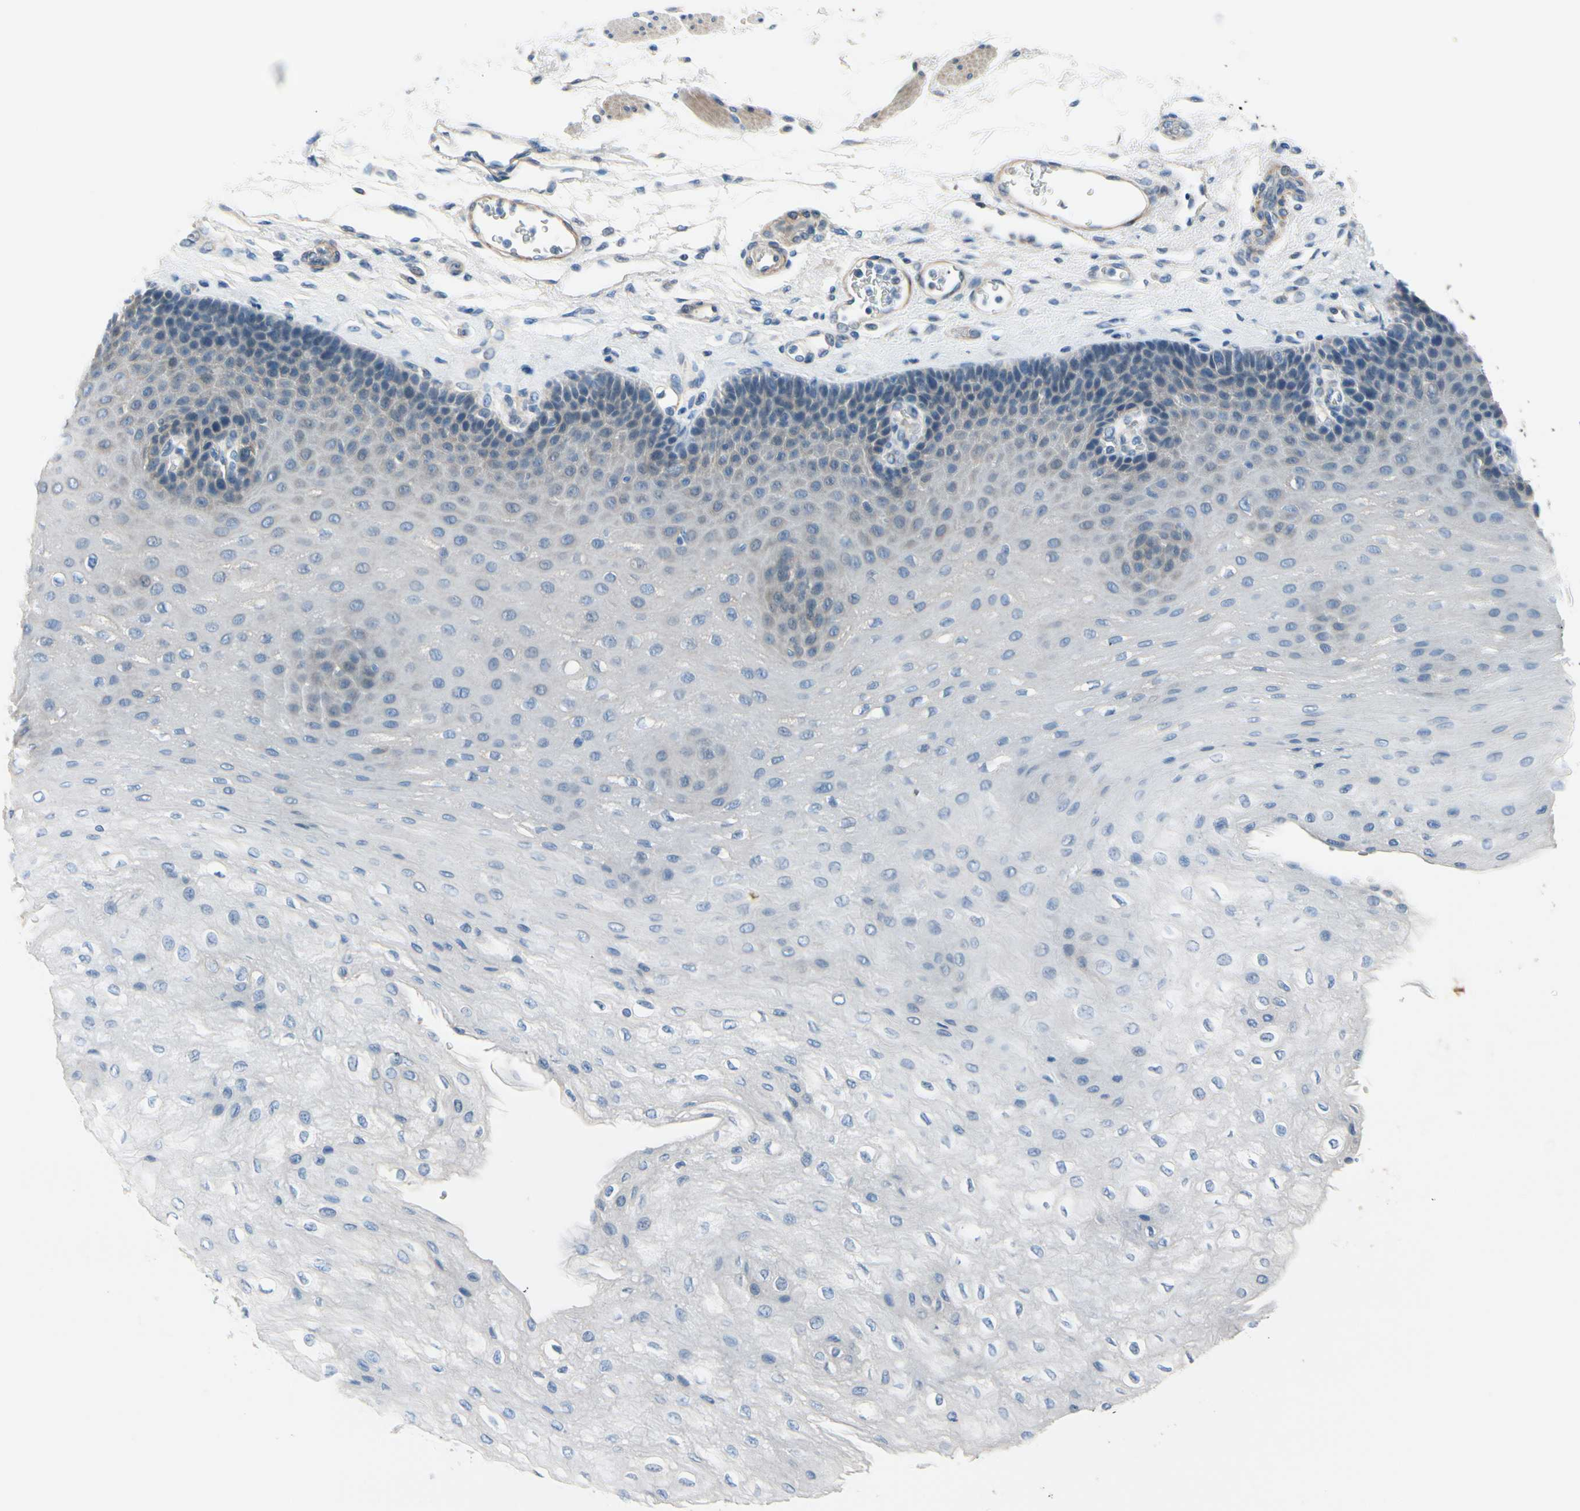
{"staining": {"intensity": "weak", "quantity": "<25%", "location": "cytoplasmic/membranous"}, "tissue": "esophagus", "cell_type": "Squamous epithelial cells", "image_type": "normal", "snomed": [{"axis": "morphology", "description": "Normal tissue, NOS"}, {"axis": "topography", "description": "Esophagus"}], "caption": "DAB (3,3'-diaminobenzidine) immunohistochemical staining of normal human esophagus reveals no significant positivity in squamous epithelial cells. Brightfield microscopy of immunohistochemistry (IHC) stained with DAB (3,3'-diaminobenzidine) (brown) and hematoxylin (blue), captured at high magnification.", "gene": "FCER2", "patient": {"sex": "female", "age": 72}}